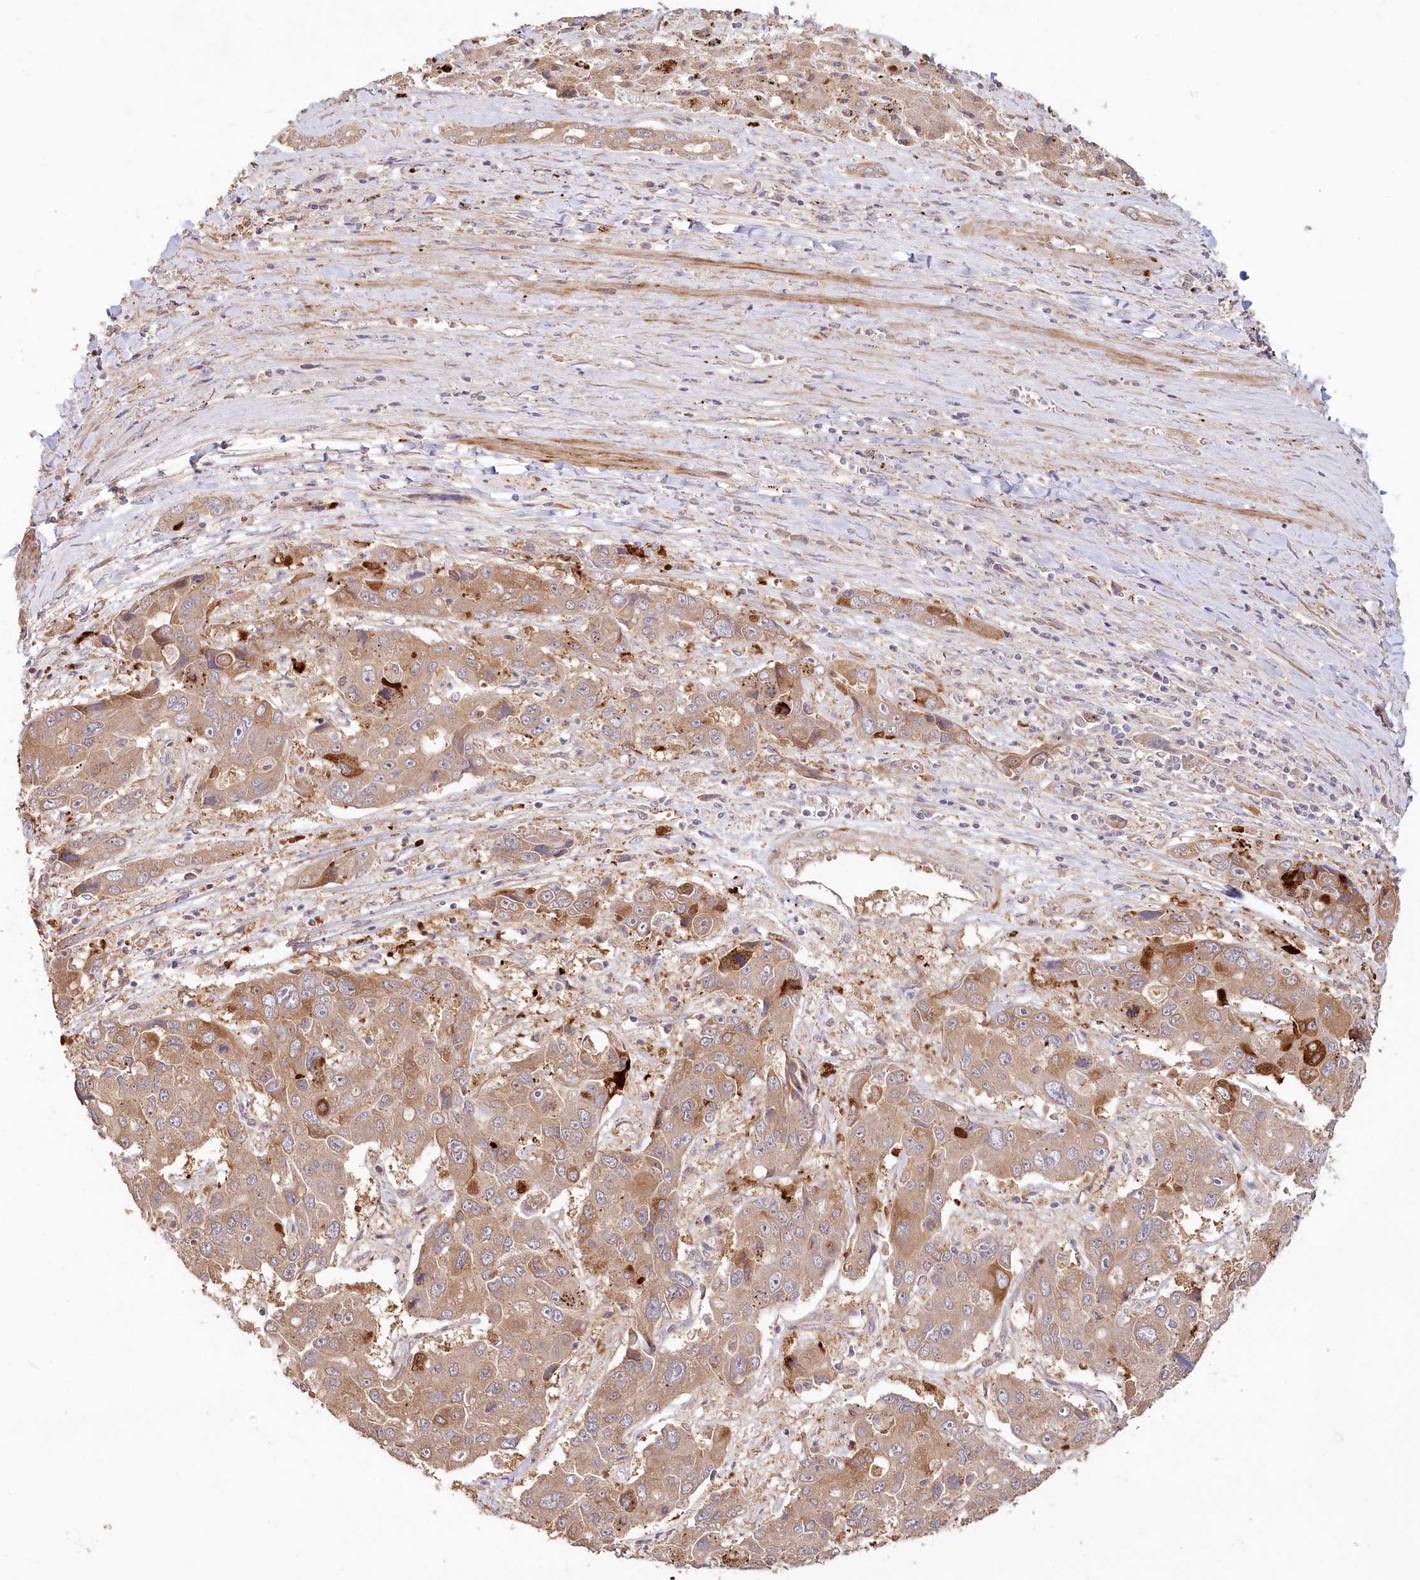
{"staining": {"intensity": "moderate", "quantity": ">75%", "location": "cytoplasmic/membranous"}, "tissue": "liver cancer", "cell_type": "Tumor cells", "image_type": "cancer", "snomed": [{"axis": "morphology", "description": "Cholangiocarcinoma"}, {"axis": "topography", "description": "Liver"}], "caption": "Protein expression analysis of human liver cholangiocarcinoma reveals moderate cytoplasmic/membranous expression in about >75% of tumor cells.", "gene": "IRAK1BP1", "patient": {"sex": "male", "age": 67}}